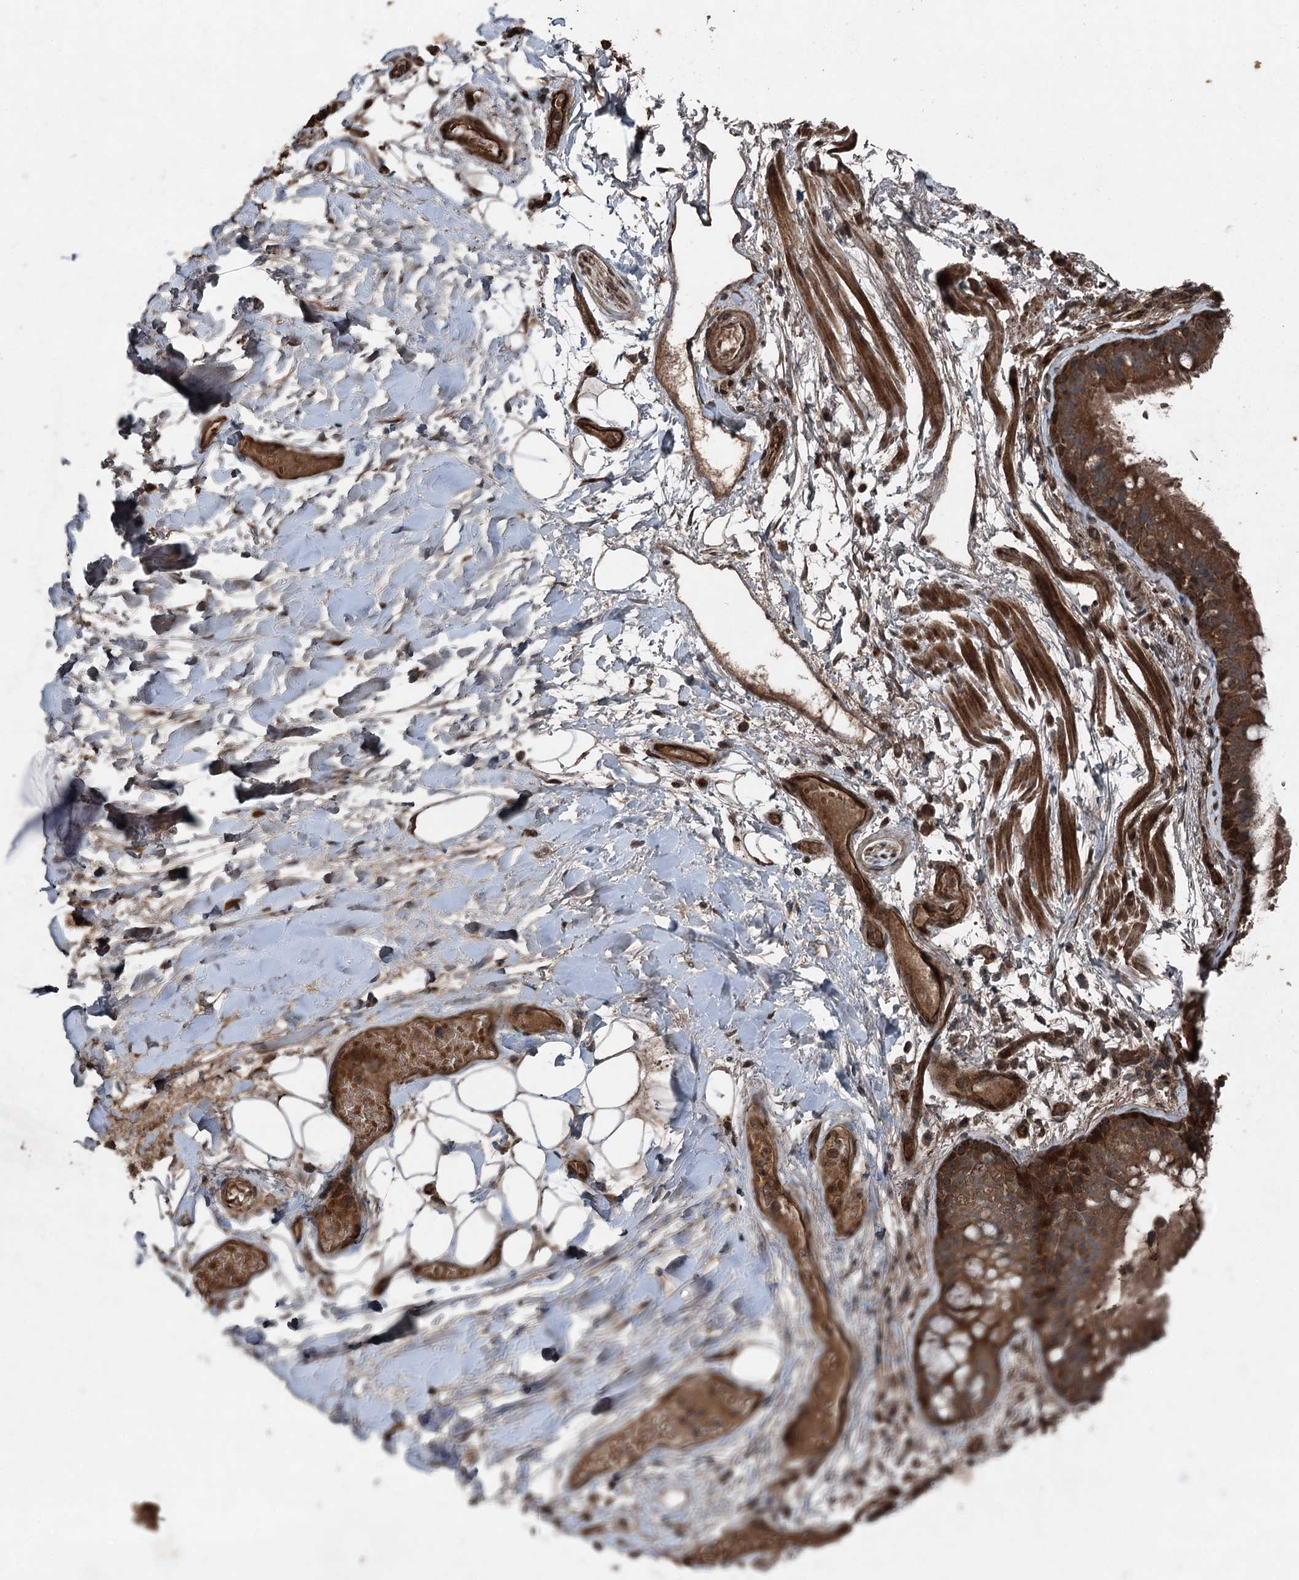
{"staining": {"intensity": "strong", "quantity": ">75%", "location": "cytoplasmic/membranous"}, "tissue": "adipose tissue", "cell_type": "Adipocytes", "image_type": "normal", "snomed": [{"axis": "morphology", "description": "Normal tissue, NOS"}, {"axis": "topography", "description": "Lymph node"}, {"axis": "topography", "description": "Cartilage tissue"}, {"axis": "topography", "description": "Bronchus"}], "caption": "The histopathology image shows a brown stain indicating the presence of a protein in the cytoplasmic/membranous of adipocytes in adipose tissue. (Stains: DAB (3,3'-diaminobenzidine) in brown, nuclei in blue, Microscopy: brightfield microscopy at high magnification).", "gene": "ALAS1", "patient": {"sex": "male", "age": 63}}